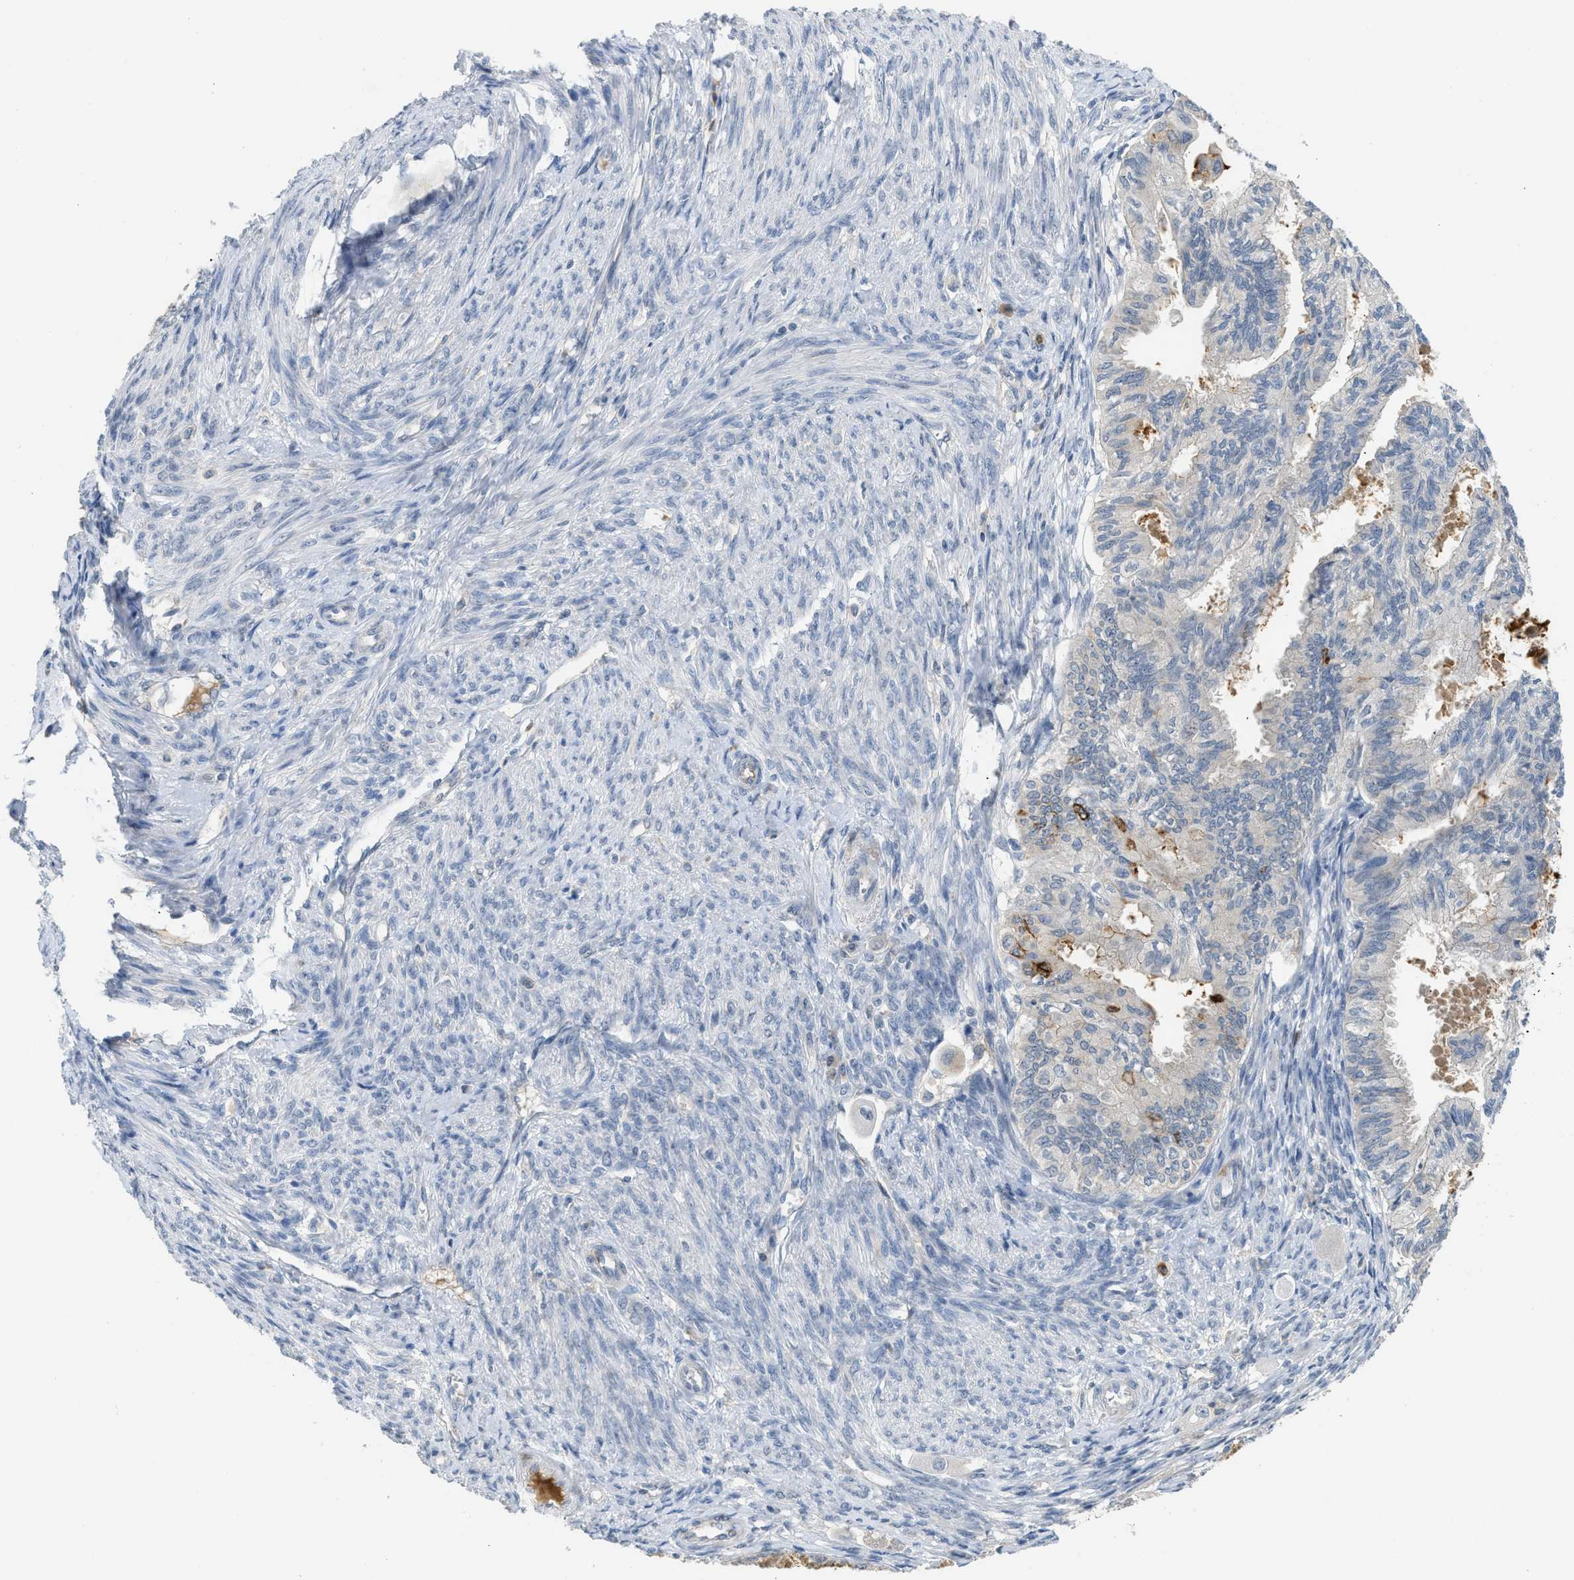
{"staining": {"intensity": "negative", "quantity": "none", "location": "none"}, "tissue": "cervical cancer", "cell_type": "Tumor cells", "image_type": "cancer", "snomed": [{"axis": "morphology", "description": "Normal tissue, NOS"}, {"axis": "morphology", "description": "Adenocarcinoma, NOS"}, {"axis": "topography", "description": "Cervix"}, {"axis": "topography", "description": "Endometrium"}], "caption": "The photomicrograph displays no significant expression in tumor cells of cervical cancer.", "gene": "RHBDF2", "patient": {"sex": "female", "age": 86}}